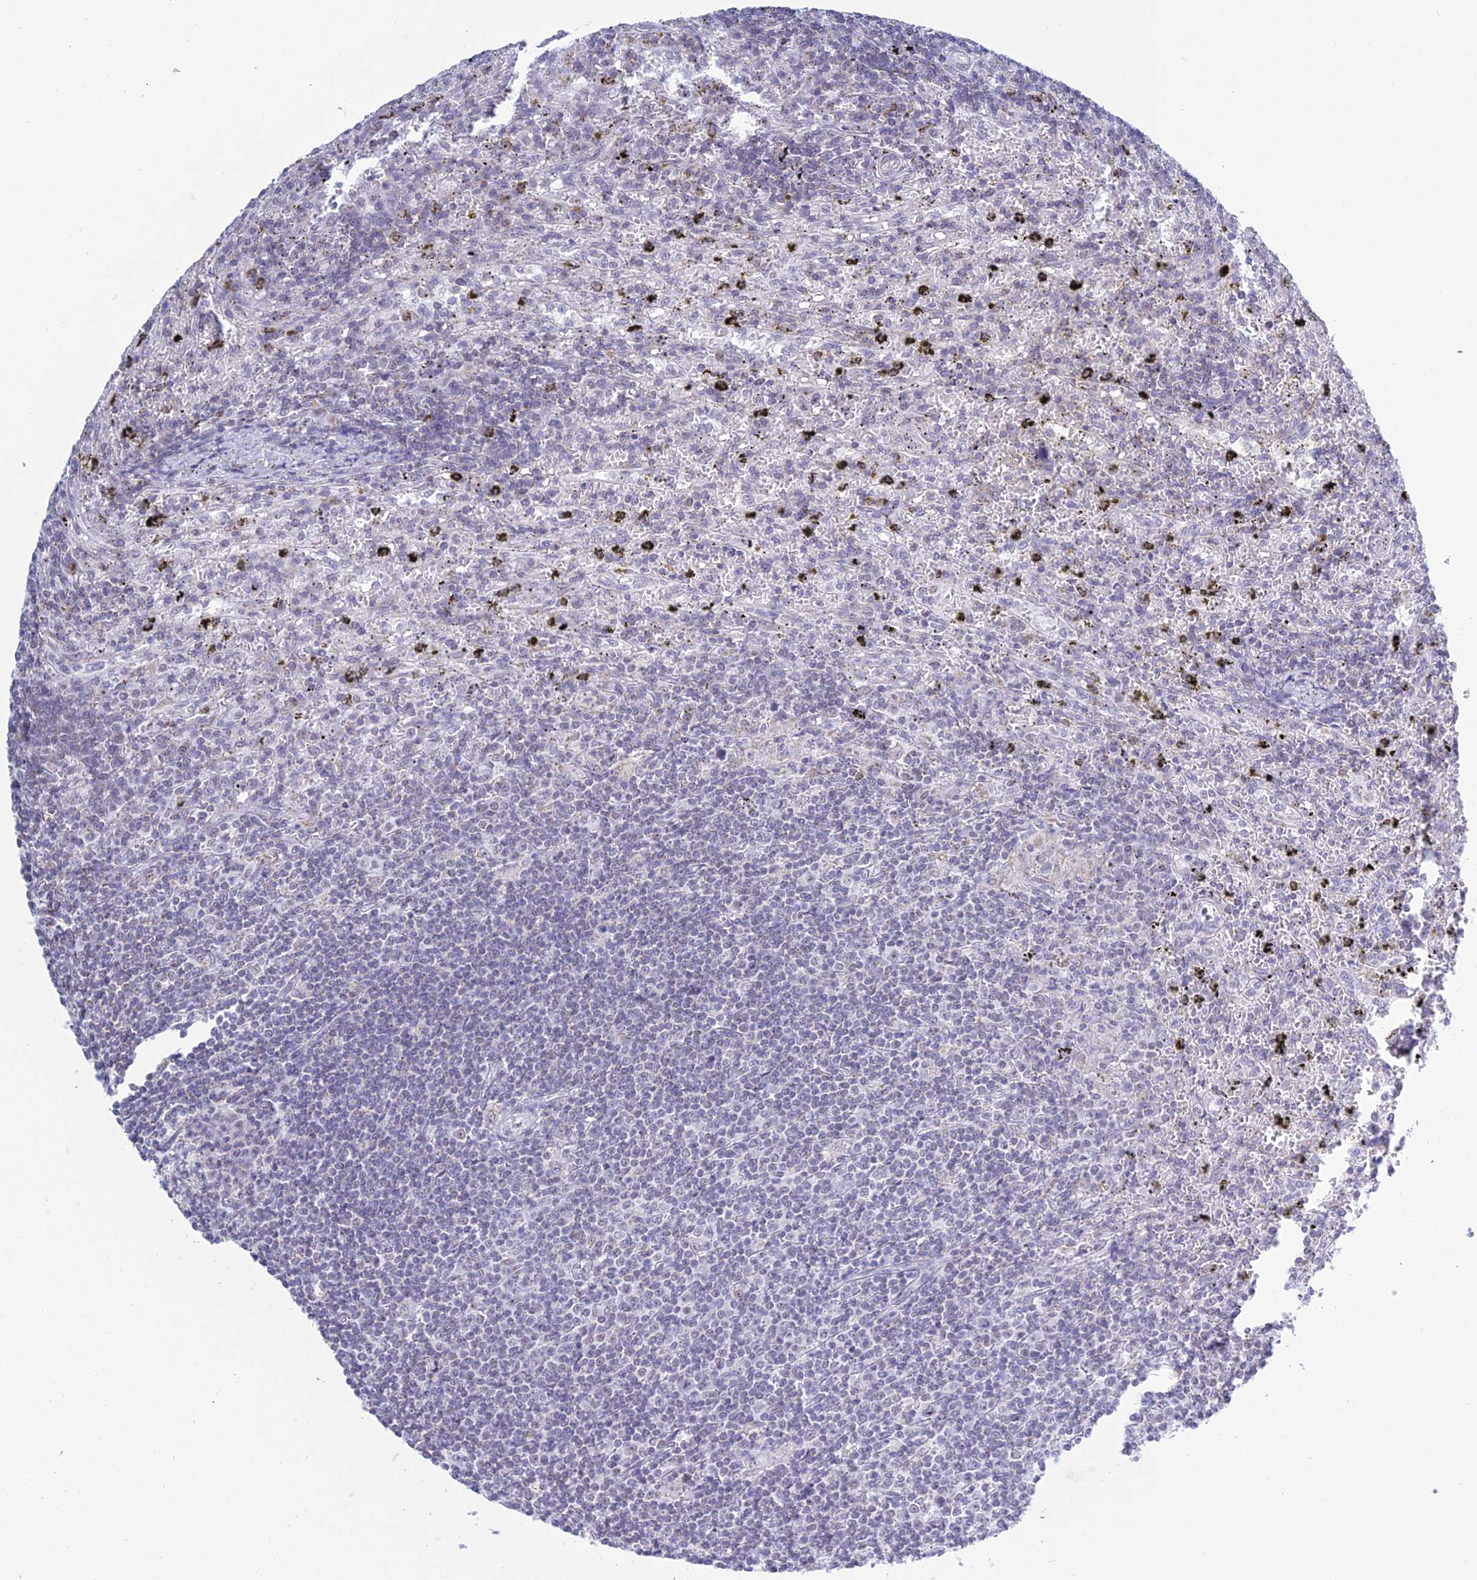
{"staining": {"intensity": "negative", "quantity": "none", "location": "none"}, "tissue": "lymphoma", "cell_type": "Tumor cells", "image_type": "cancer", "snomed": [{"axis": "morphology", "description": "Malignant lymphoma, non-Hodgkin's type, Low grade"}, {"axis": "topography", "description": "Spleen"}], "caption": "DAB (3,3'-diaminobenzidine) immunohistochemical staining of low-grade malignant lymphoma, non-Hodgkin's type exhibits no significant expression in tumor cells.", "gene": "KLF14", "patient": {"sex": "male", "age": 76}}